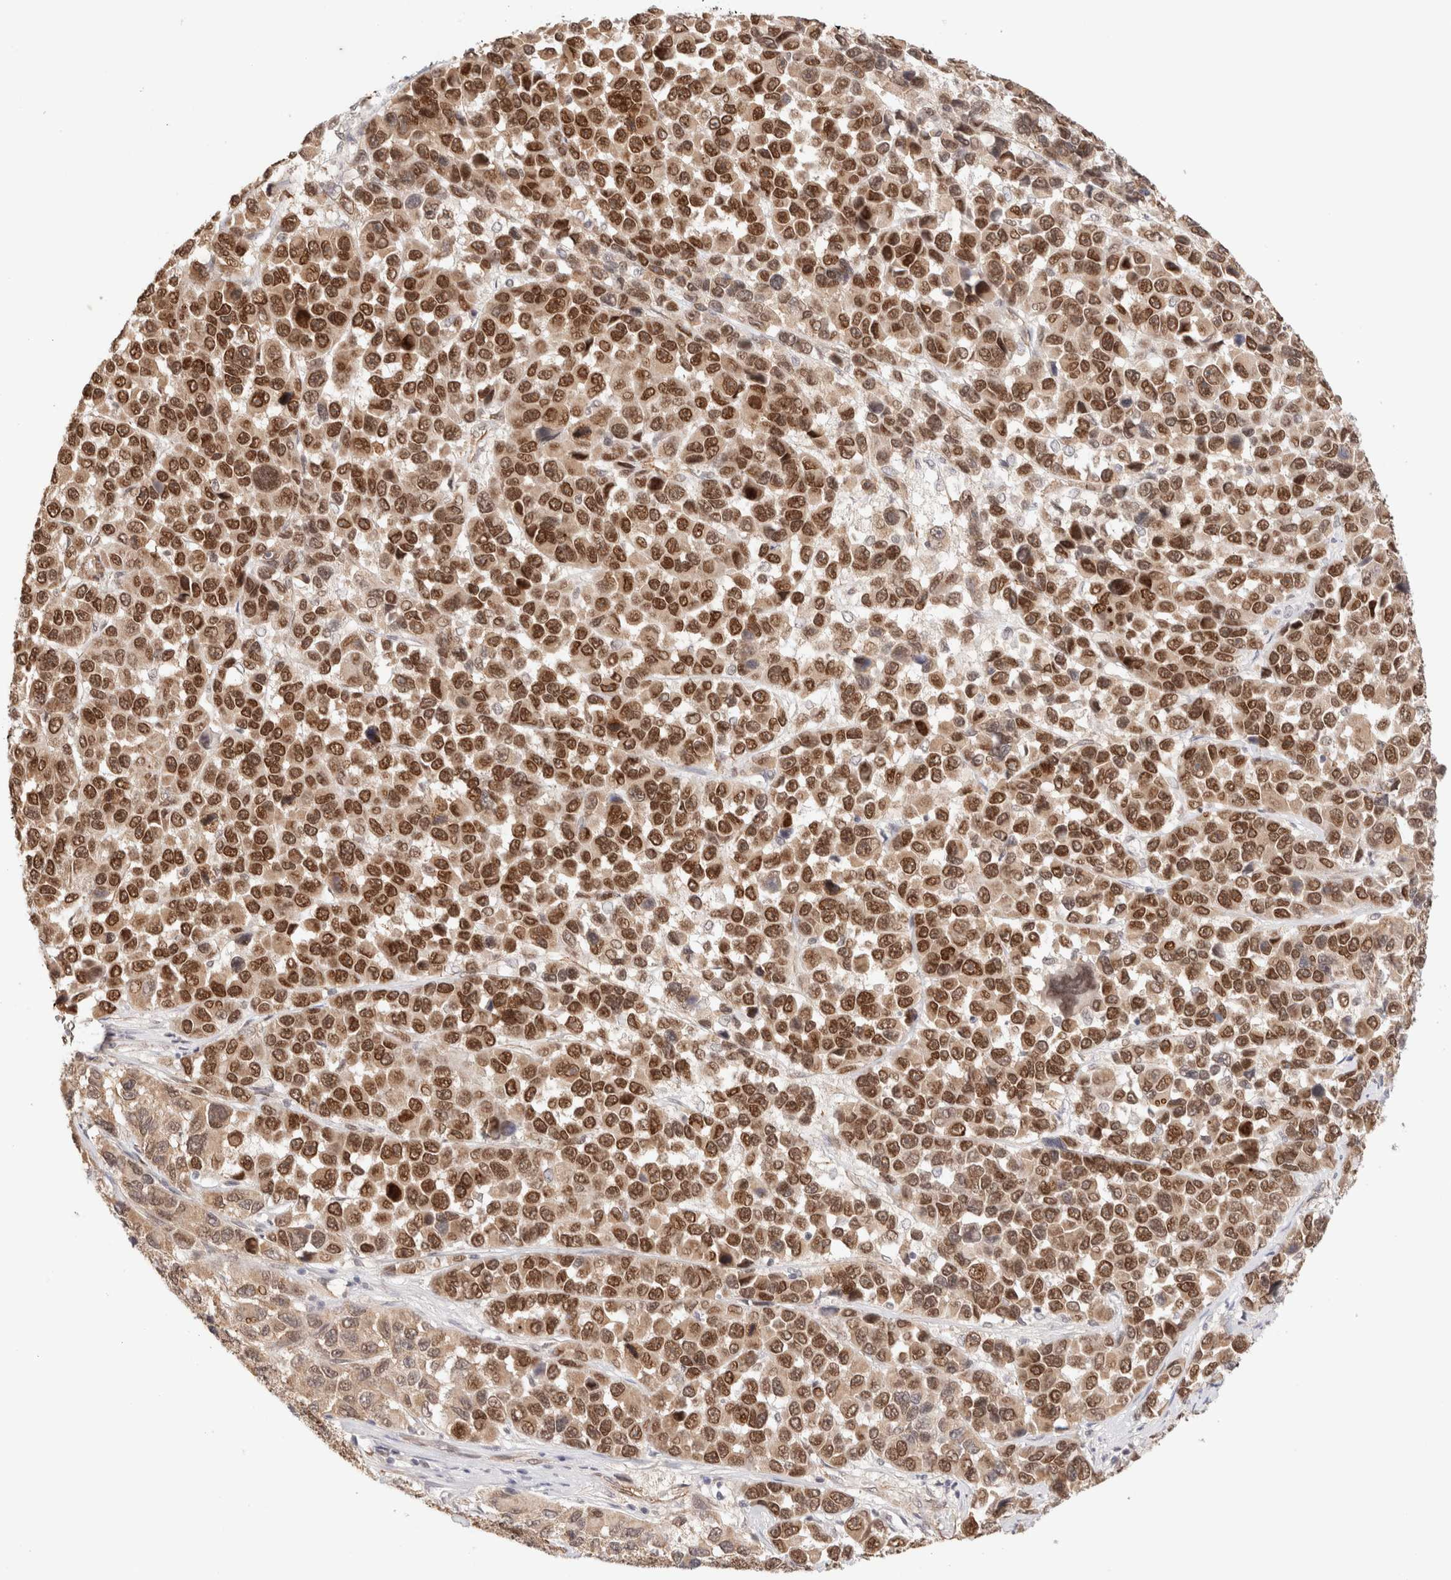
{"staining": {"intensity": "strong", "quantity": ">75%", "location": "nuclear"}, "tissue": "melanoma", "cell_type": "Tumor cells", "image_type": "cancer", "snomed": [{"axis": "morphology", "description": "Malignant melanoma, NOS"}, {"axis": "topography", "description": "Skin"}], "caption": "Human melanoma stained for a protein (brown) shows strong nuclear positive positivity in approximately >75% of tumor cells.", "gene": "BRPF3", "patient": {"sex": "male", "age": 53}}